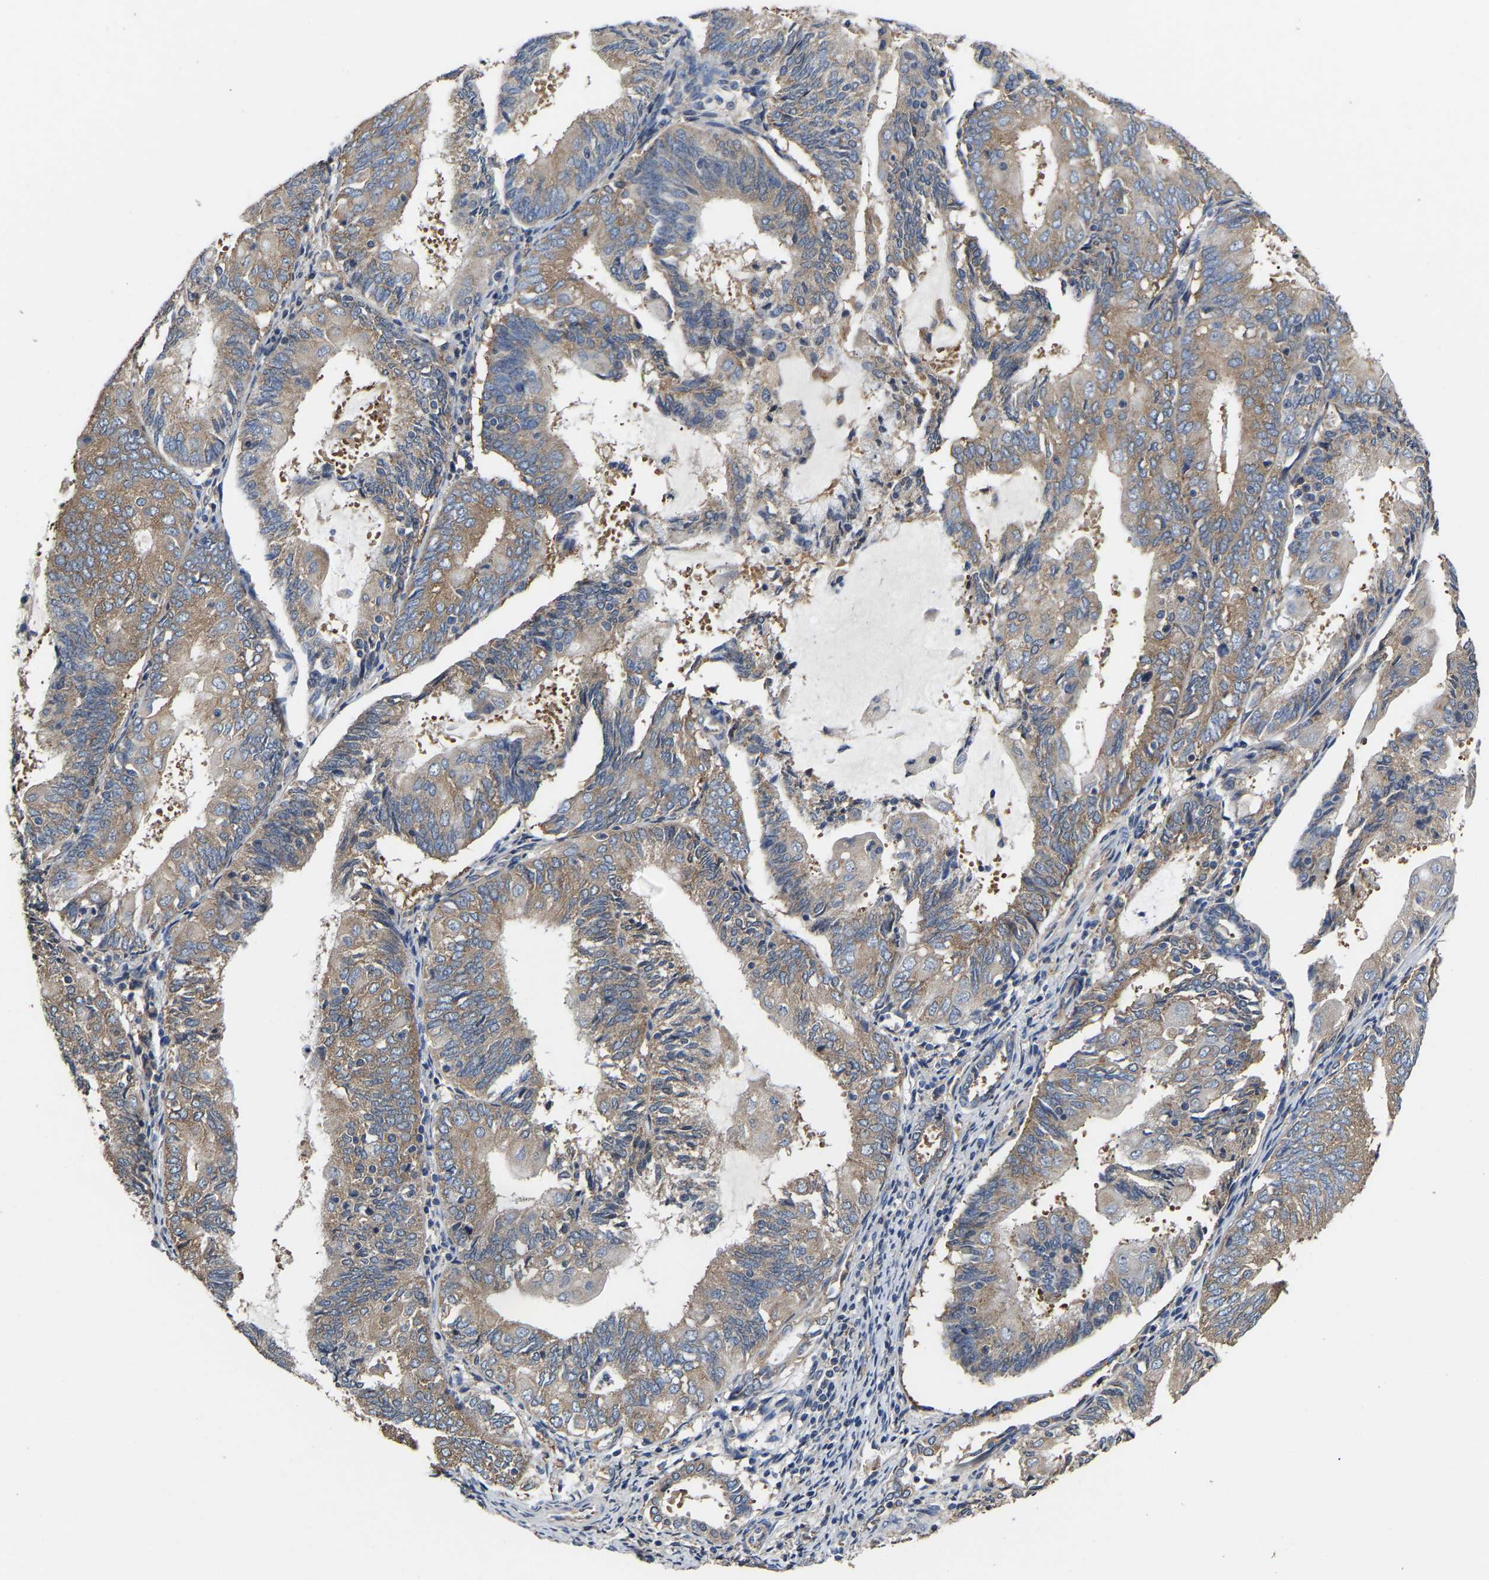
{"staining": {"intensity": "weak", "quantity": ">75%", "location": "cytoplasmic/membranous"}, "tissue": "endometrial cancer", "cell_type": "Tumor cells", "image_type": "cancer", "snomed": [{"axis": "morphology", "description": "Adenocarcinoma, NOS"}, {"axis": "topography", "description": "Endometrium"}], "caption": "IHC of endometrial adenocarcinoma shows low levels of weak cytoplasmic/membranous expression in approximately >75% of tumor cells.", "gene": "AIMP2", "patient": {"sex": "female", "age": 81}}